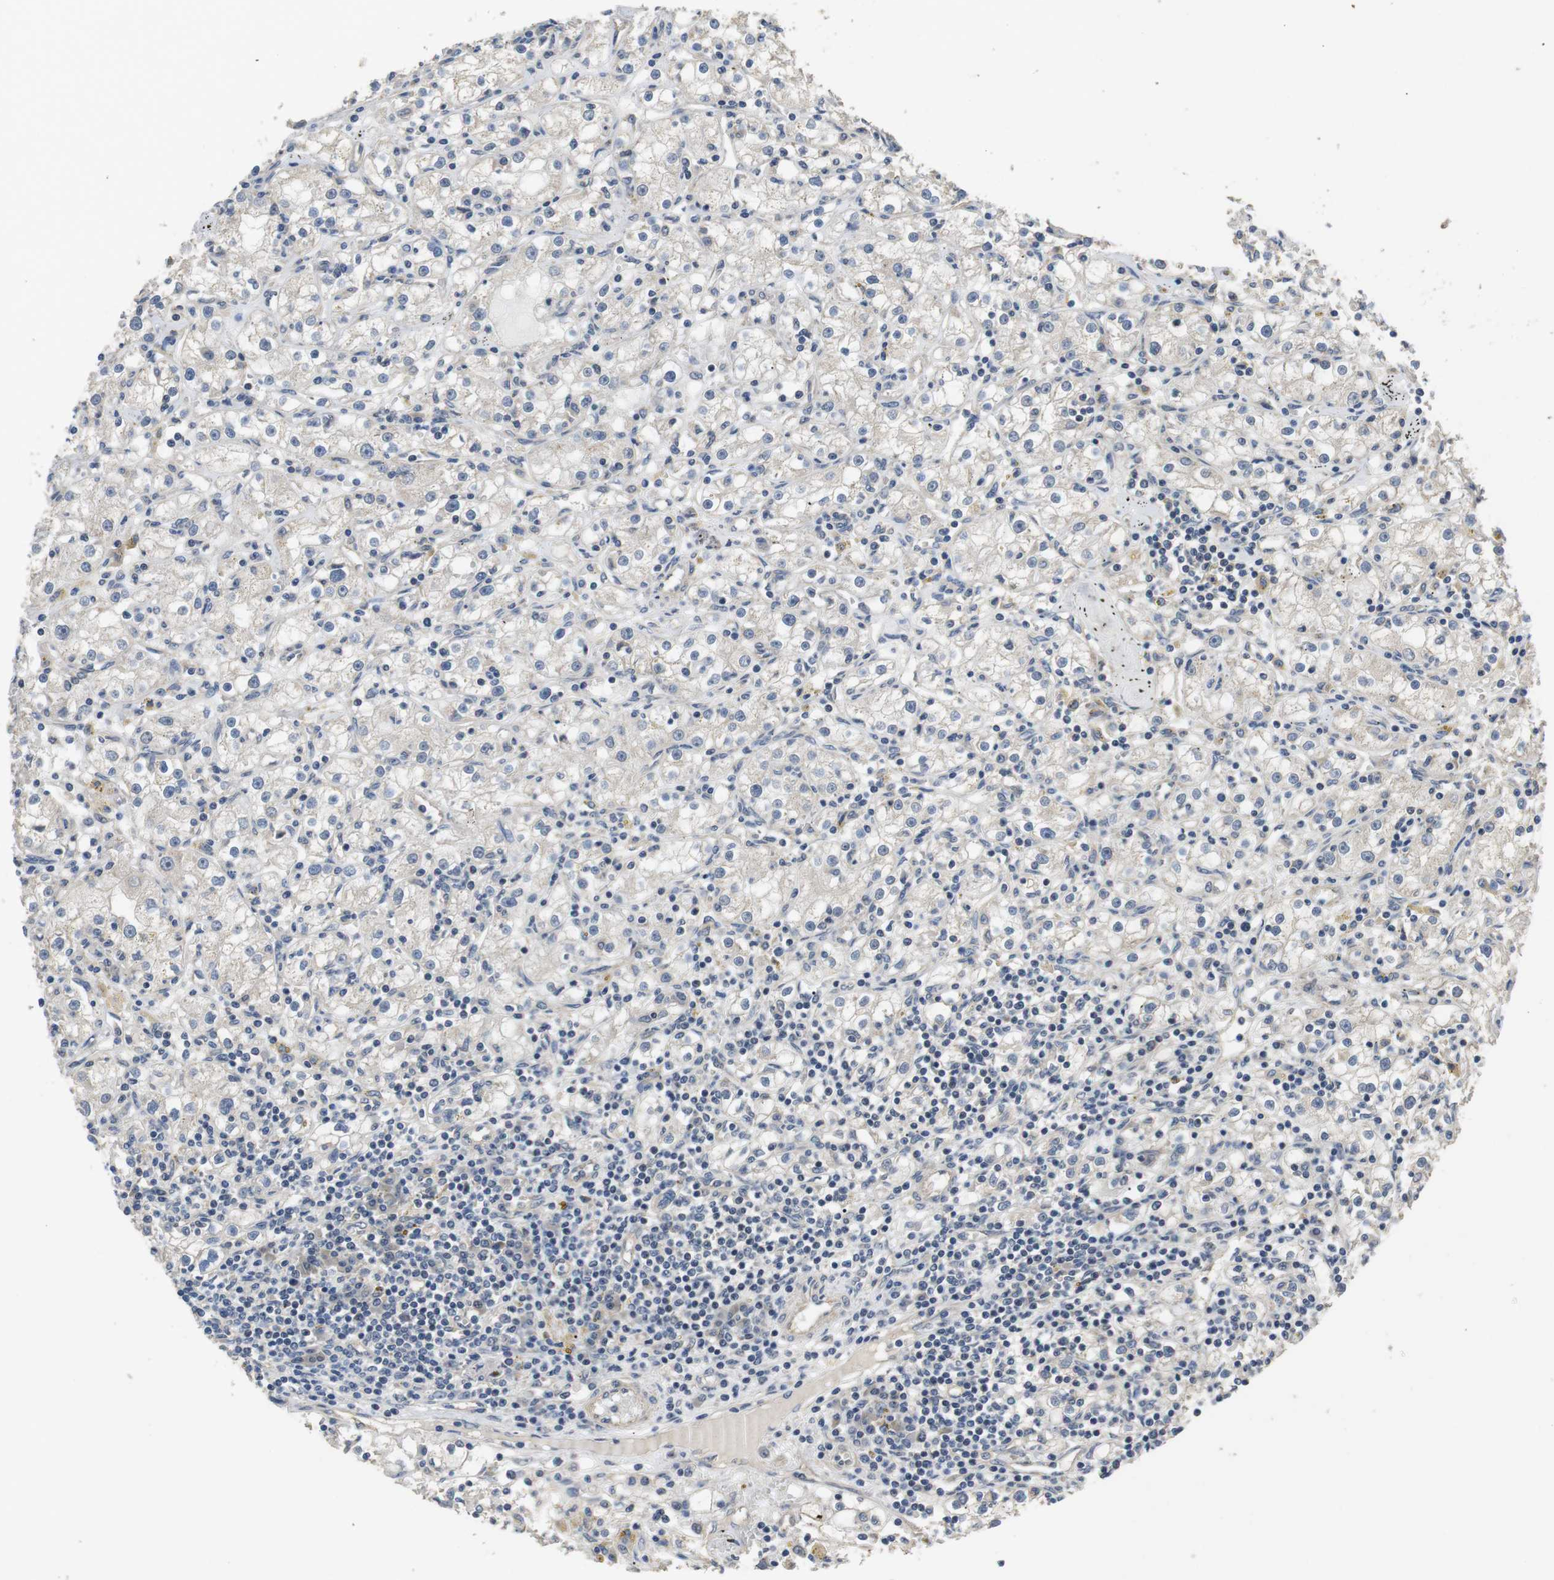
{"staining": {"intensity": "negative", "quantity": "none", "location": "none"}, "tissue": "renal cancer", "cell_type": "Tumor cells", "image_type": "cancer", "snomed": [{"axis": "morphology", "description": "Adenocarcinoma, NOS"}, {"axis": "topography", "description": "Kidney"}], "caption": "Photomicrograph shows no protein staining in tumor cells of renal cancer tissue. Nuclei are stained in blue.", "gene": "ADGRL3", "patient": {"sex": "male", "age": 56}}